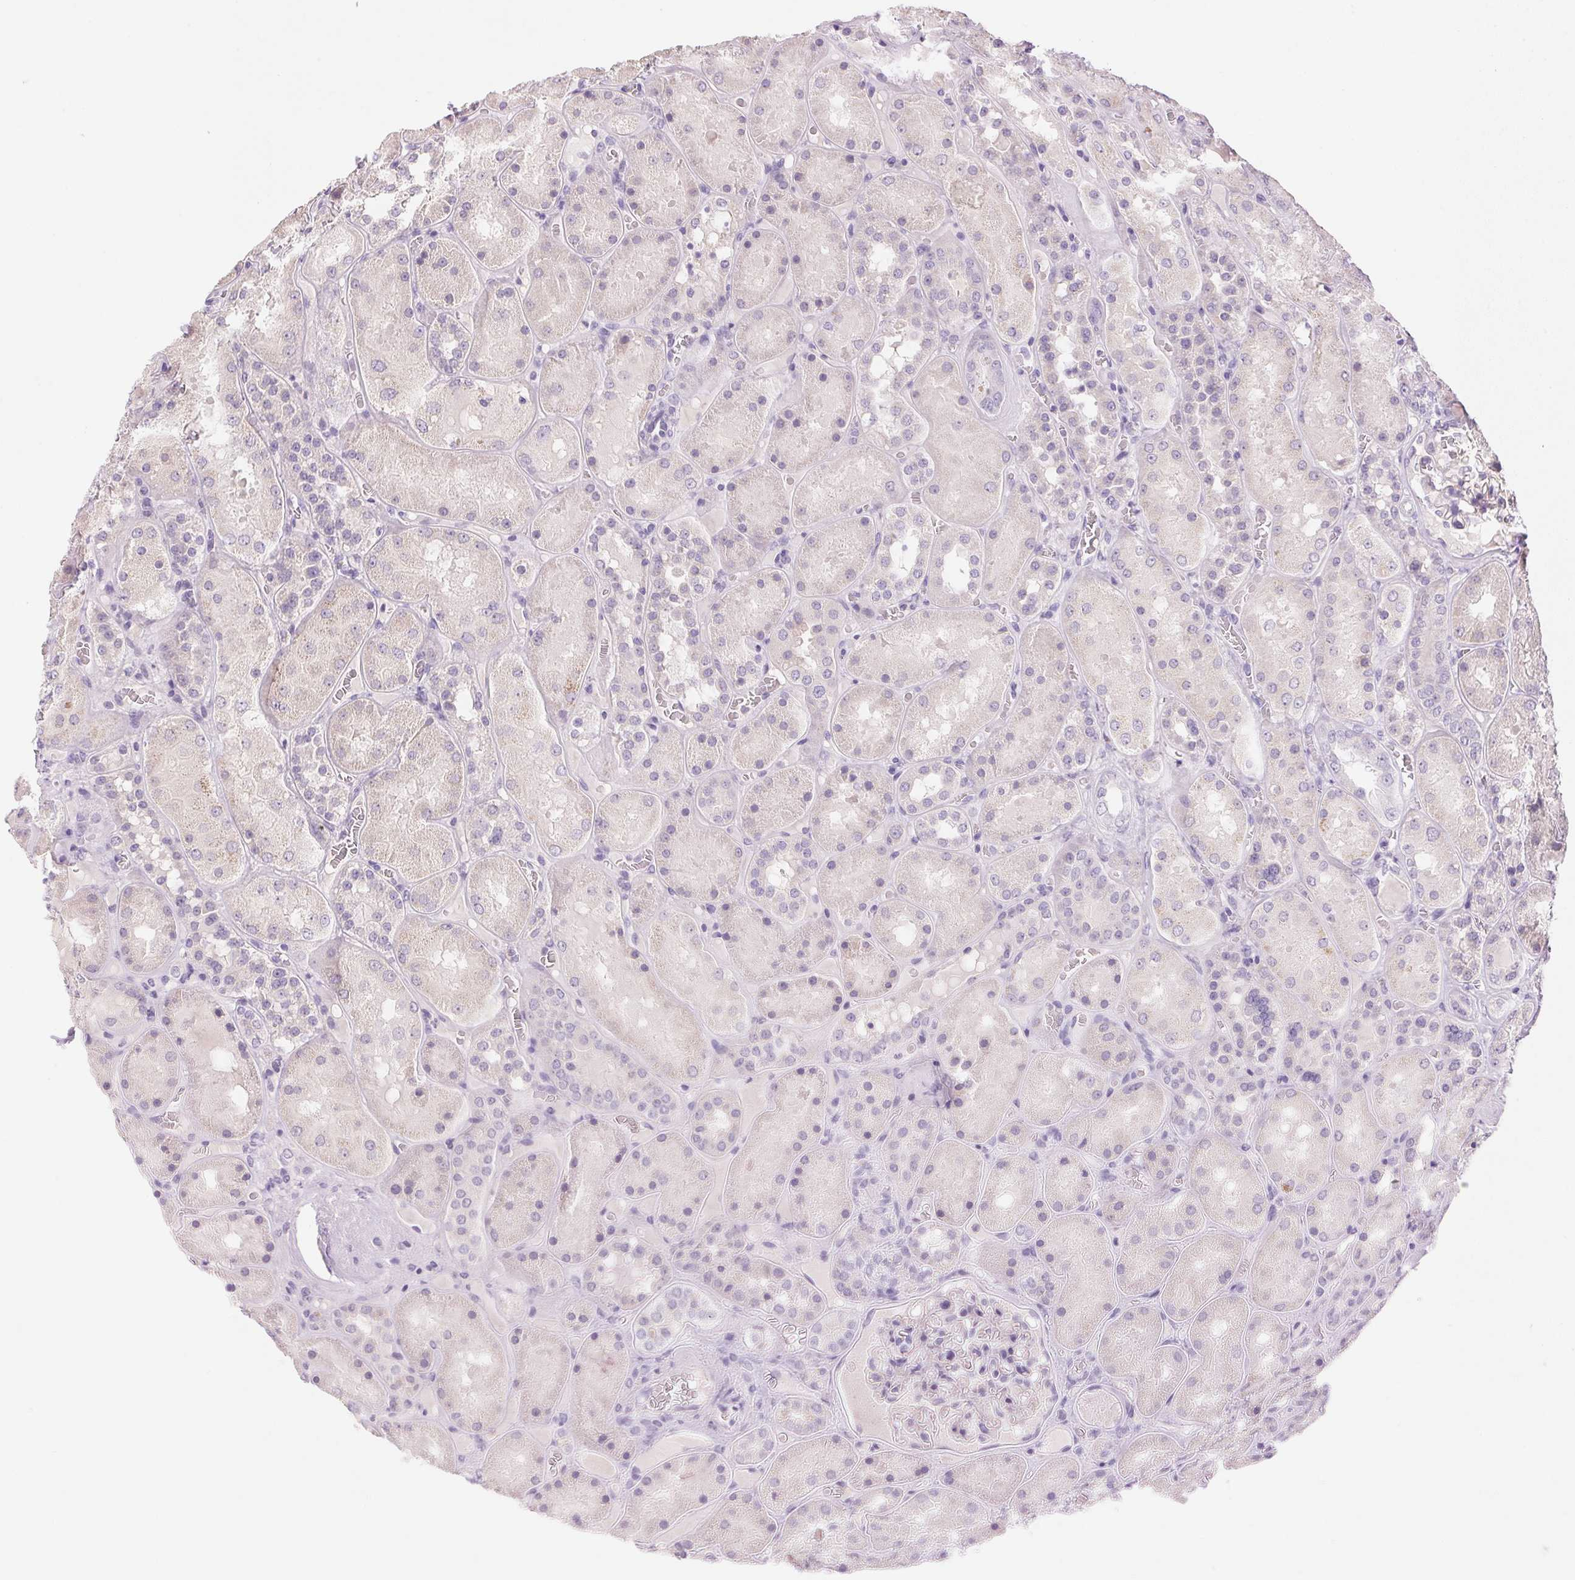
{"staining": {"intensity": "negative", "quantity": "none", "location": "none"}, "tissue": "kidney", "cell_type": "Cells in glomeruli", "image_type": "normal", "snomed": [{"axis": "morphology", "description": "Normal tissue, NOS"}, {"axis": "topography", "description": "Kidney"}], "caption": "An immunohistochemistry (IHC) micrograph of normal kidney is shown. There is no staining in cells in glomeruli of kidney.", "gene": "HSD17B2", "patient": {"sex": "male", "age": 73}}